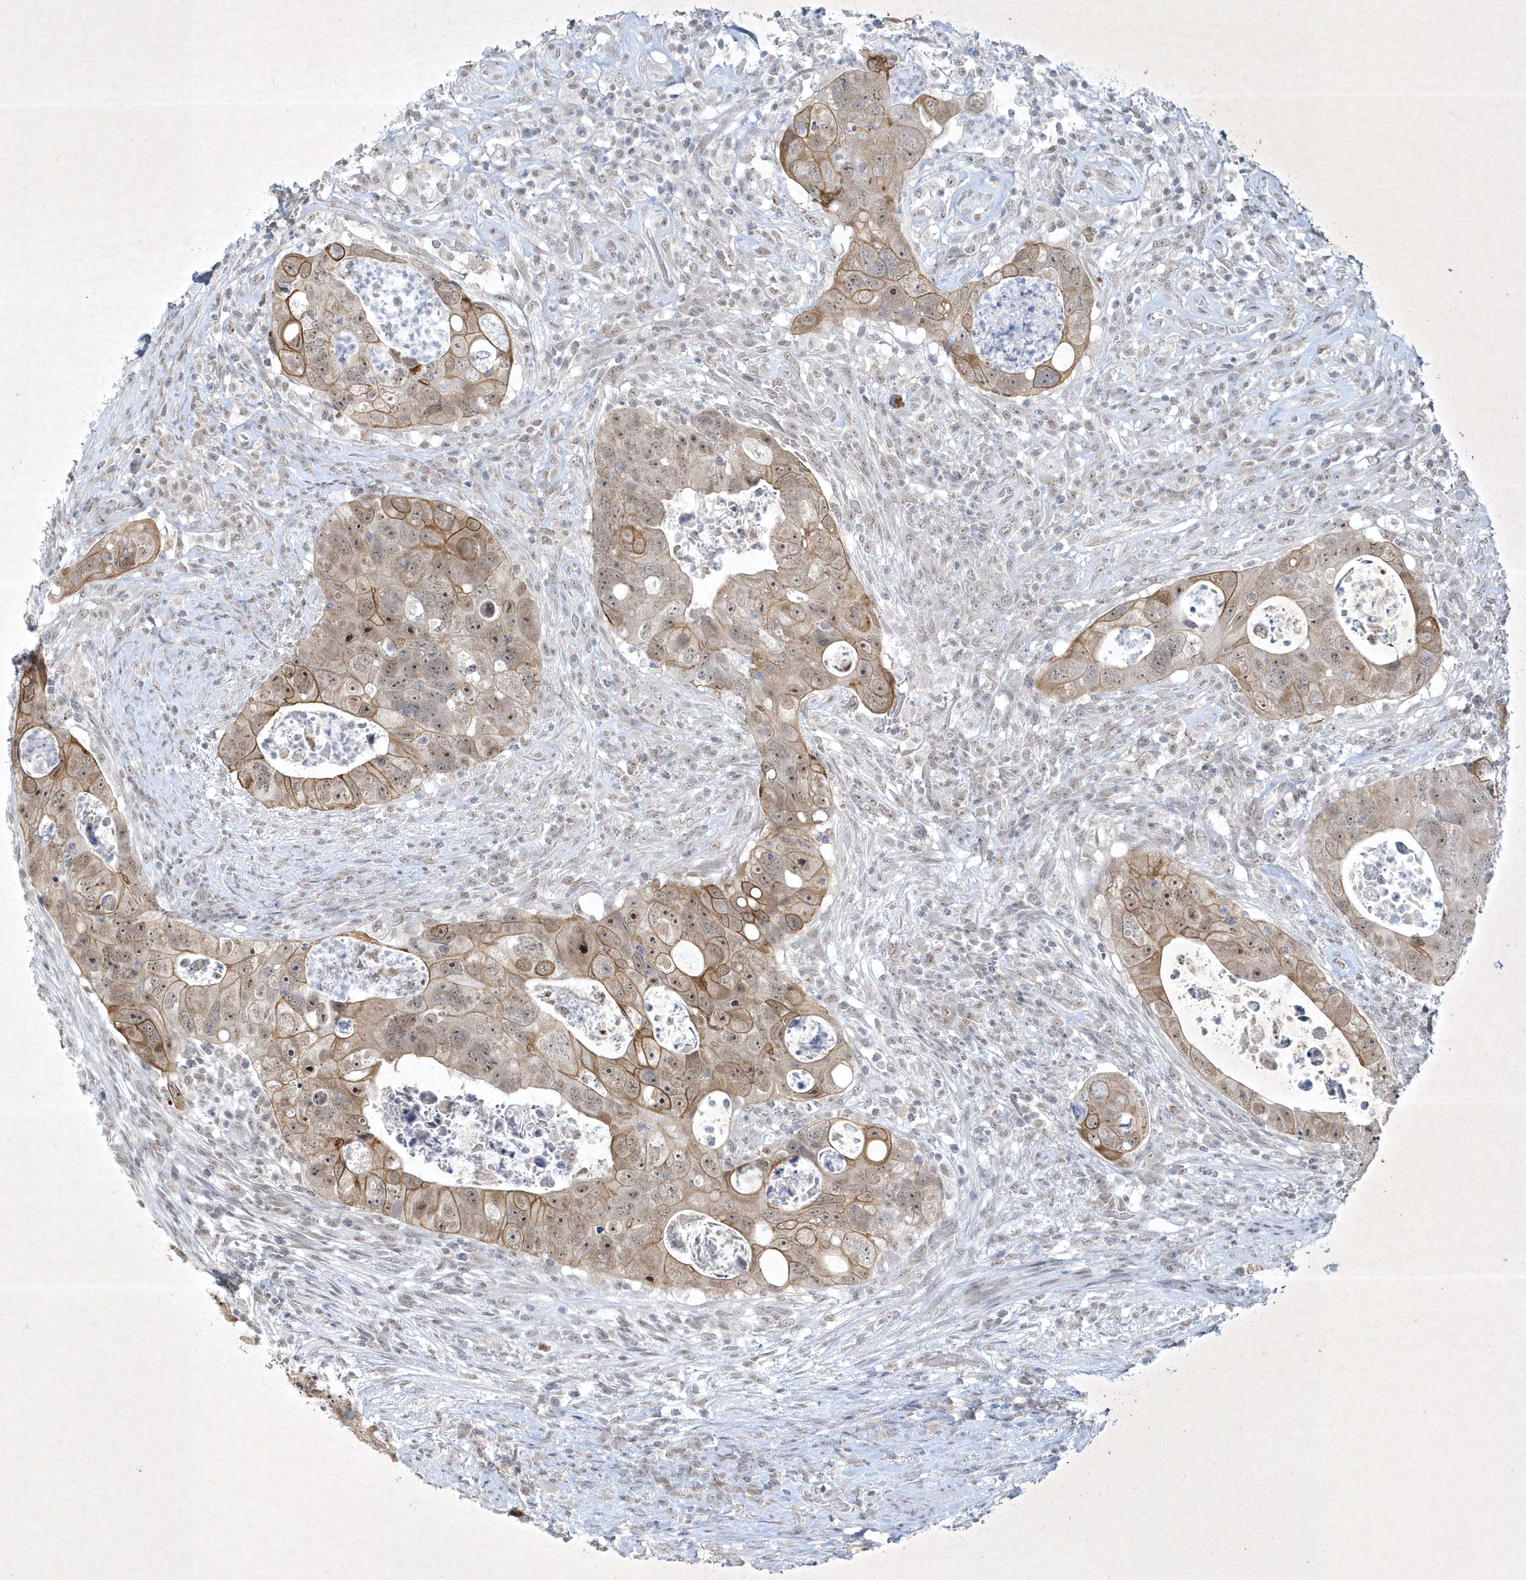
{"staining": {"intensity": "moderate", "quantity": "25%-75%", "location": "cytoplasmic/membranous"}, "tissue": "colorectal cancer", "cell_type": "Tumor cells", "image_type": "cancer", "snomed": [{"axis": "morphology", "description": "Adenocarcinoma, NOS"}, {"axis": "topography", "description": "Rectum"}], "caption": "Colorectal adenocarcinoma stained with immunohistochemistry (IHC) demonstrates moderate cytoplasmic/membranous staining in approximately 25%-75% of tumor cells. (Stains: DAB (3,3'-diaminobenzidine) in brown, nuclei in blue, Microscopy: brightfield microscopy at high magnification).", "gene": "ZBTB9", "patient": {"sex": "male", "age": 59}}